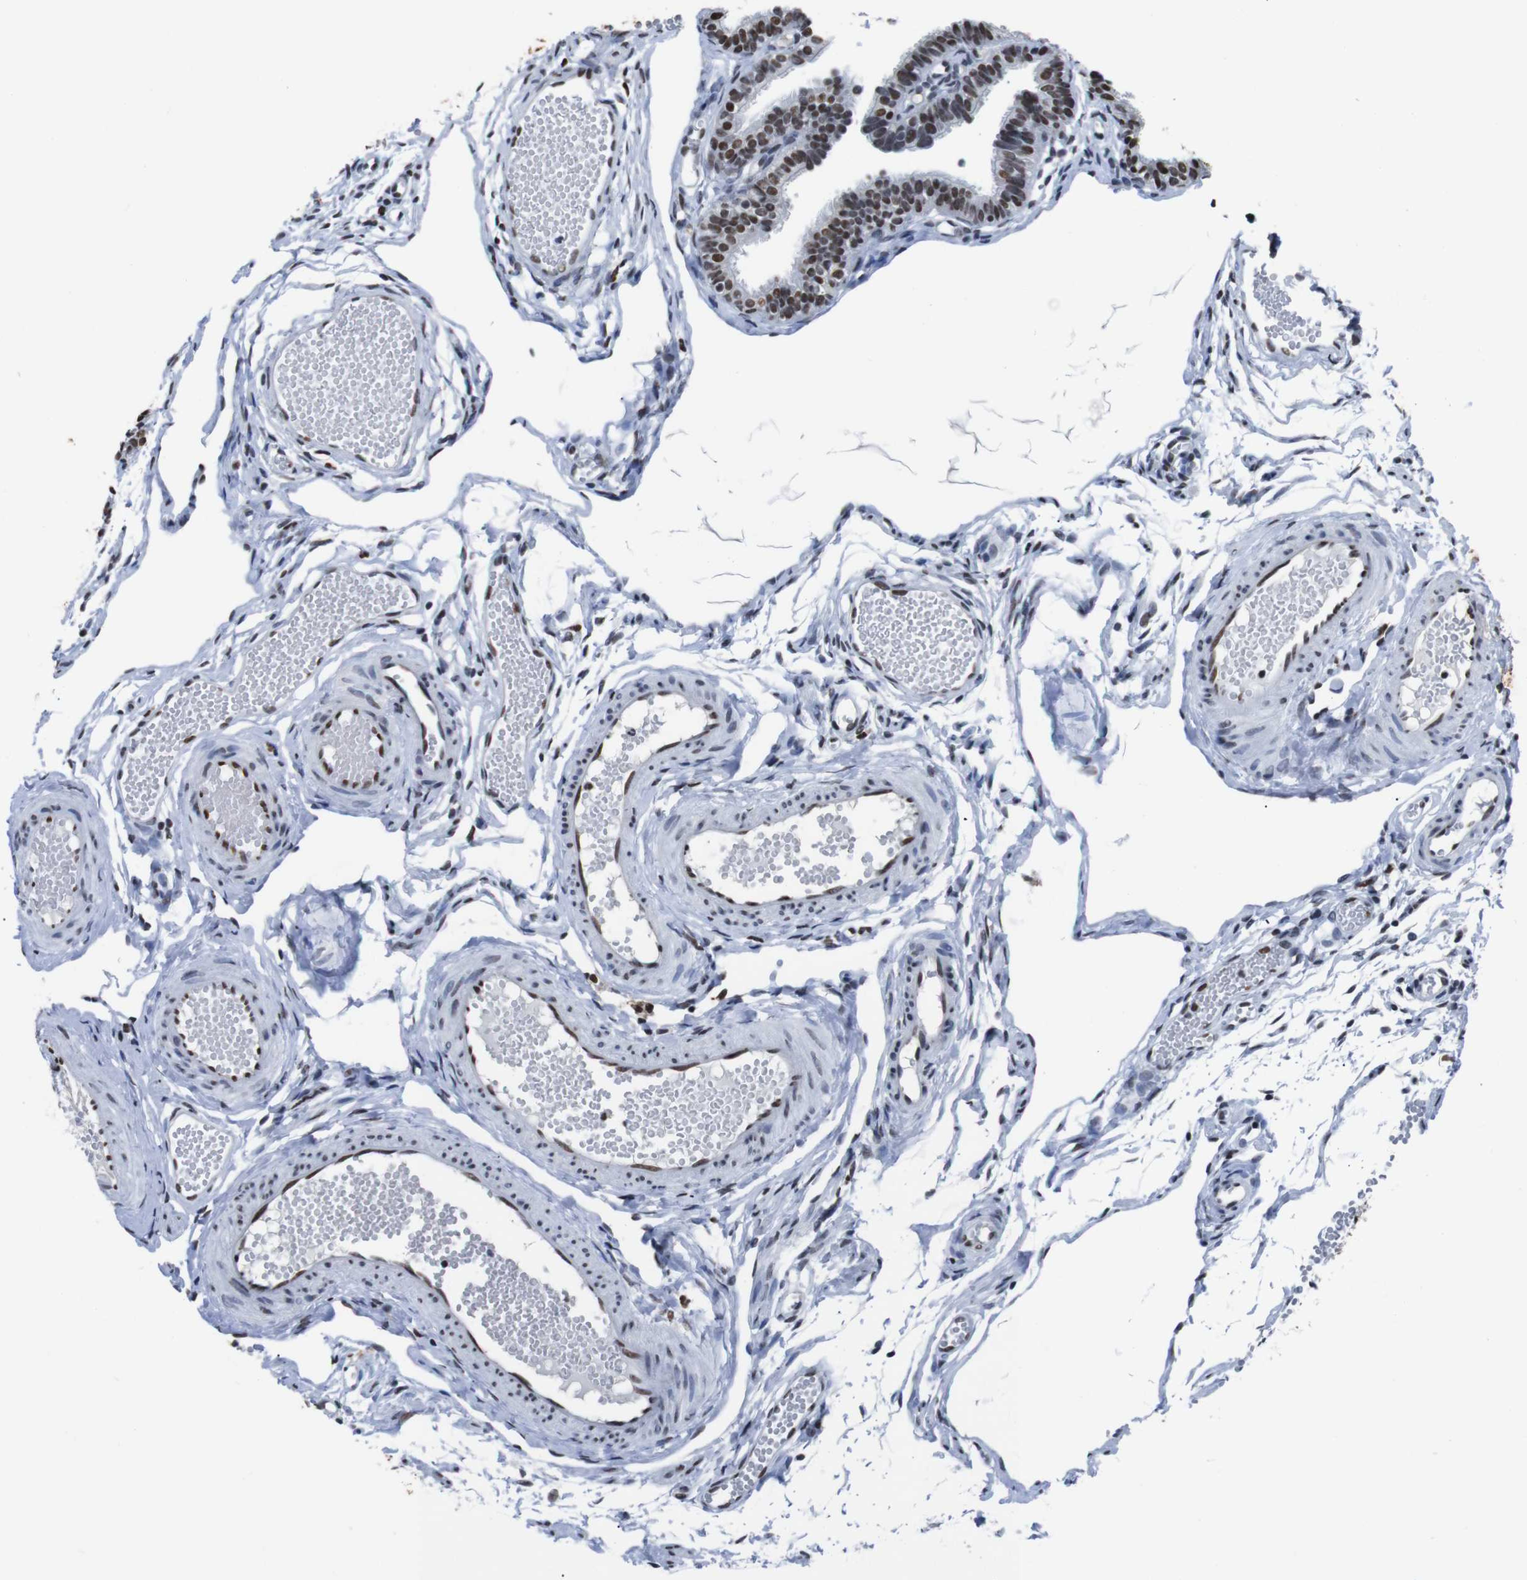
{"staining": {"intensity": "strong", "quantity": ">75%", "location": "nuclear"}, "tissue": "fallopian tube", "cell_type": "Glandular cells", "image_type": "normal", "snomed": [{"axis": "morphology", "description": "Normal tissue, NOS"}, {"axis": "topography", "description": "Fallopian tube"}, {"axis": "topography", "description": "Placenta"}], "caption": "The immunohistochemical stain labels strong nuclear expression in glandular cells of normal fallopian tube. Using DAB (brown) and hematoxylin (blue) stains, captured at high magnification using brightfield microscopy.", "gene": "PIP4P2", "patient": {"sex": "female", "age": 34}}